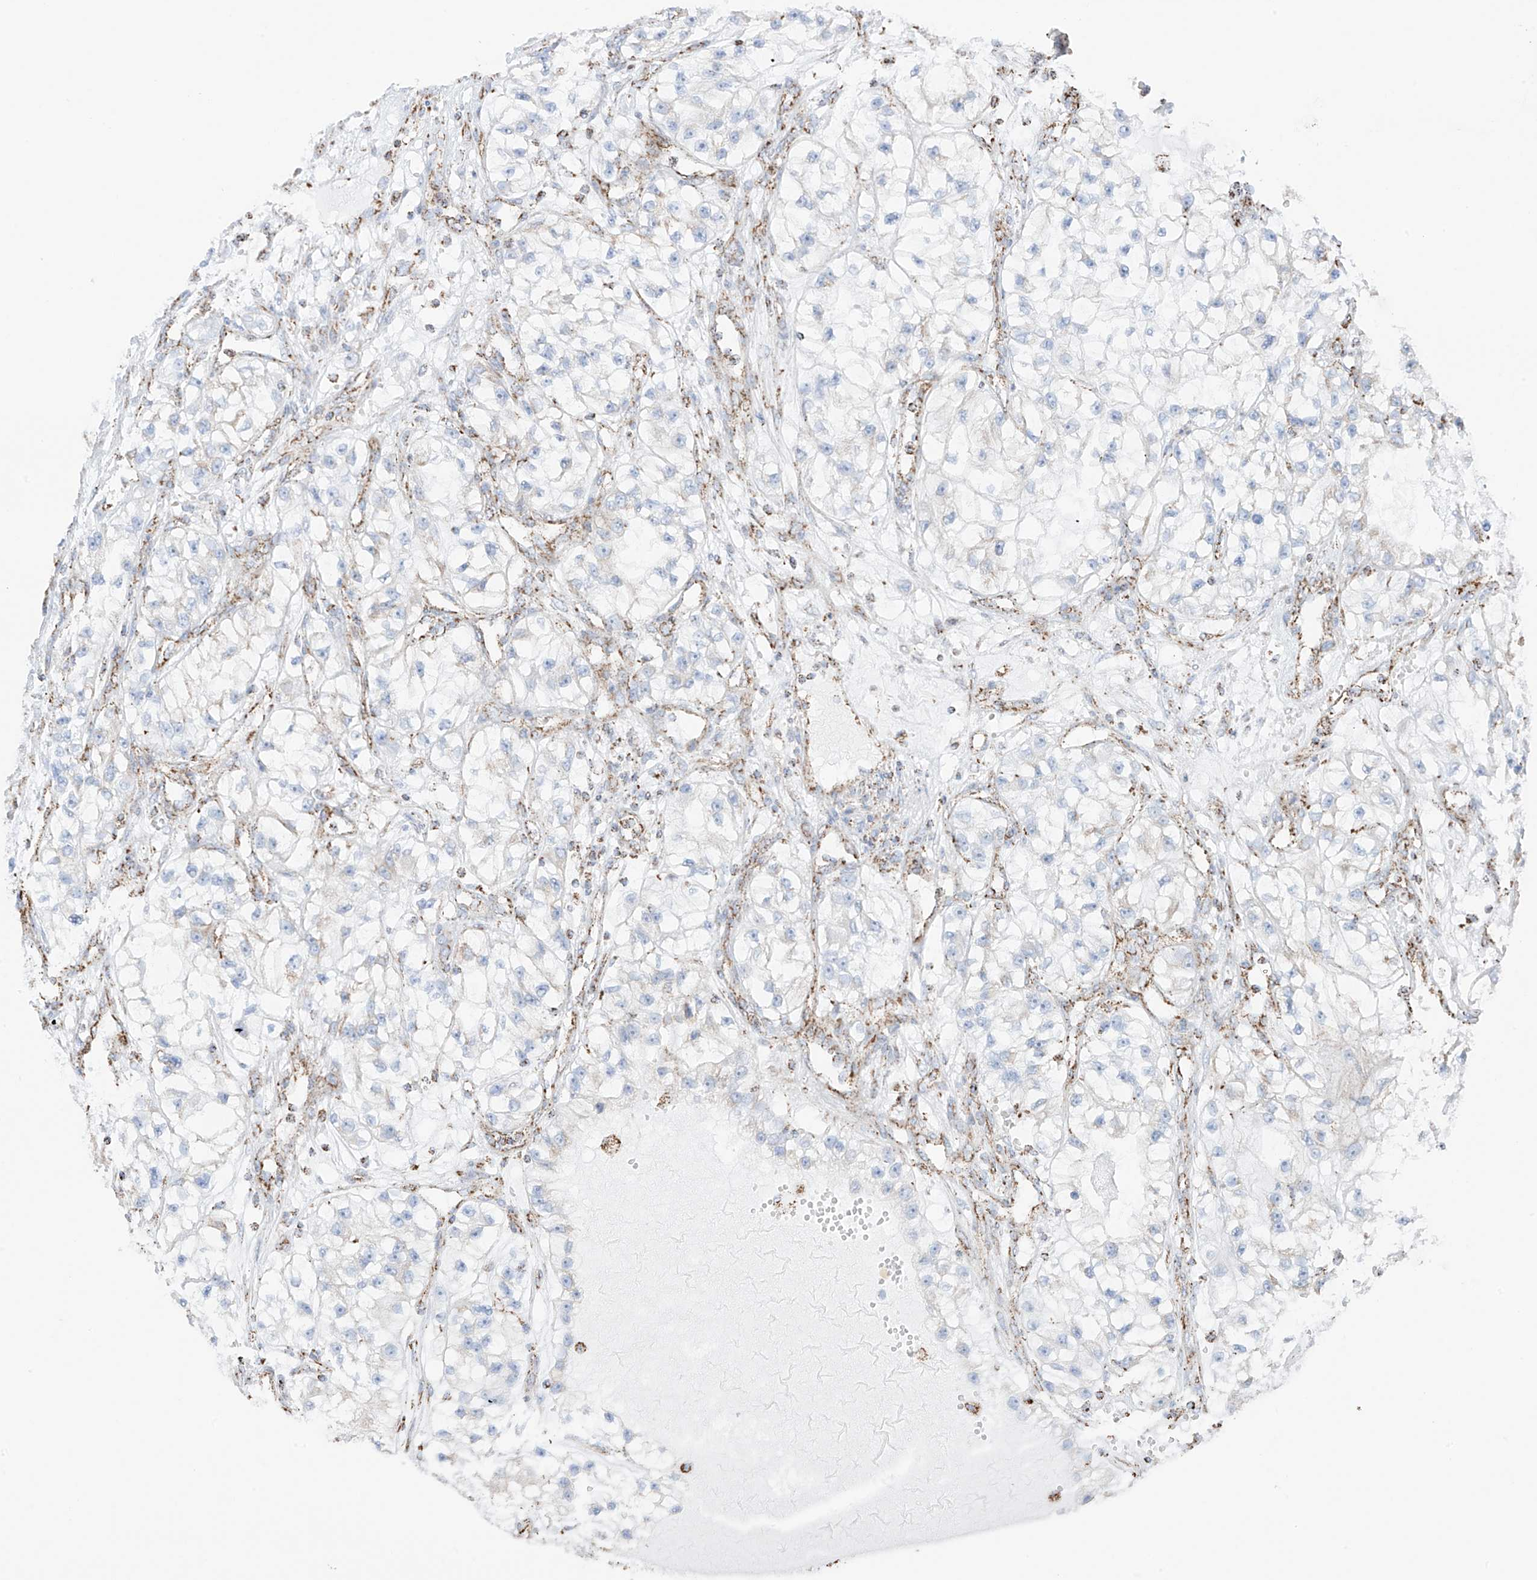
{"staining": {"intensity": "negative", "quantity": "none", "location": "none"}, "tissue": "renal cancer", "cell_type": "Tumor cells", "image_type": "cancer", "snomed": [{"axis": "morphology", "description": "Adenocarcinoma, NOS"}, {"axis": "topography", "description": "Kidney"}], "caption": "Immunohistochemistry (IHC) histopathology image of renal cancer stained for a protein (brown), which exhibits no expression in tumor cells. (Immunohistochemistry, brightfield microscopy, high magnification).", "gene": "XKR3", "patient": {"sex": "female", "age": 57}}